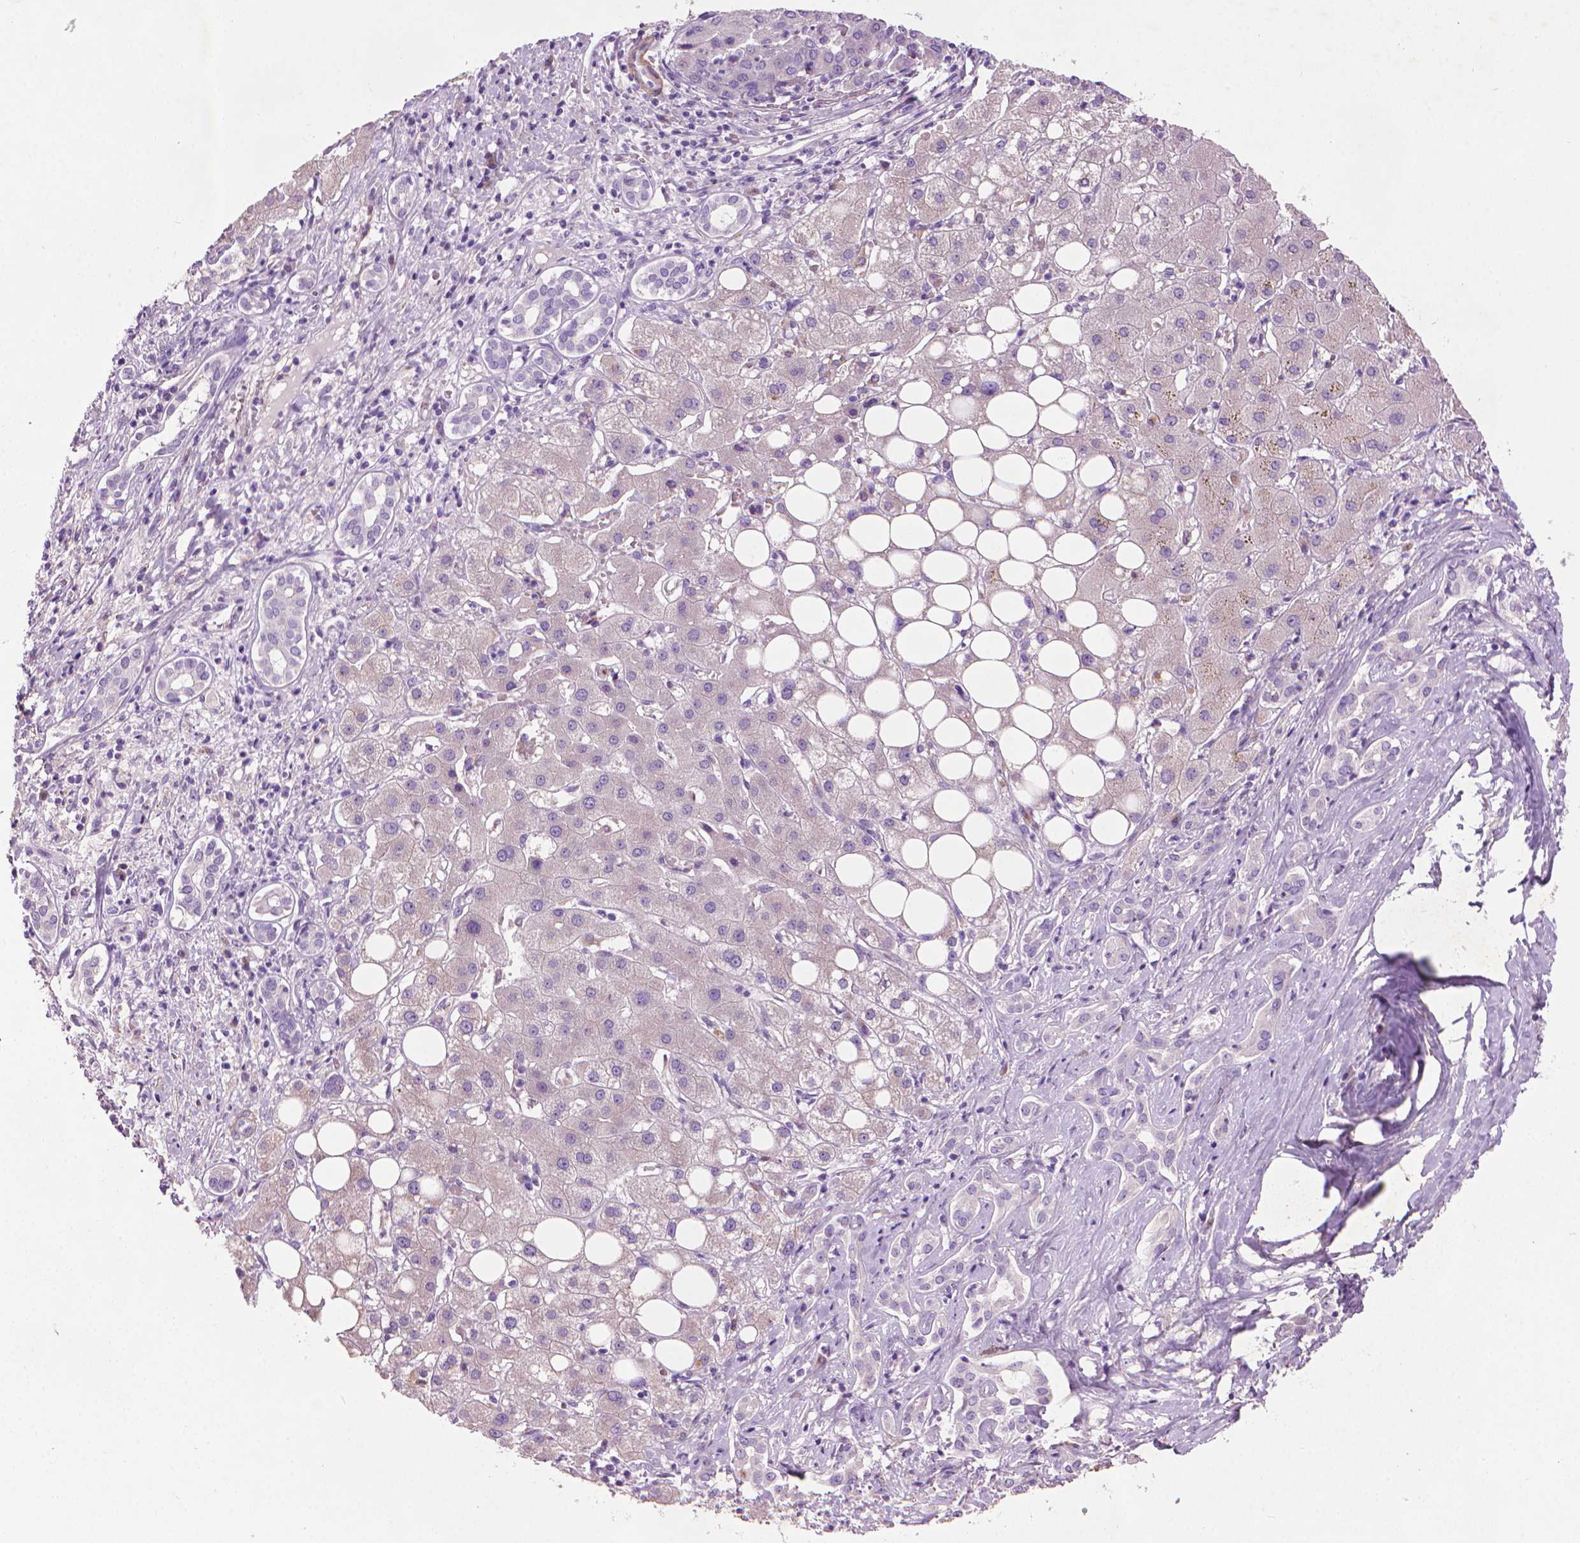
{"staining": {"intensity": "negative", "quantity": "none", "location": "none"}, "tissue": "liver cancer", "cell_type": "Tumor cells", "image_type": "cancer", "snomed": [{"axis": "morphology", "description": "Carcinoma, Hepatocellular, NOS"}, {"axis": "topography", "description": "Liver"}], "caption": "Immunohistochemistry (IHC) of human hepatocellular carcinoma (liver) displays no positivity in tumor cells.", "gene": "AQP10", "patient": {"sex": "male", "age": 65}}